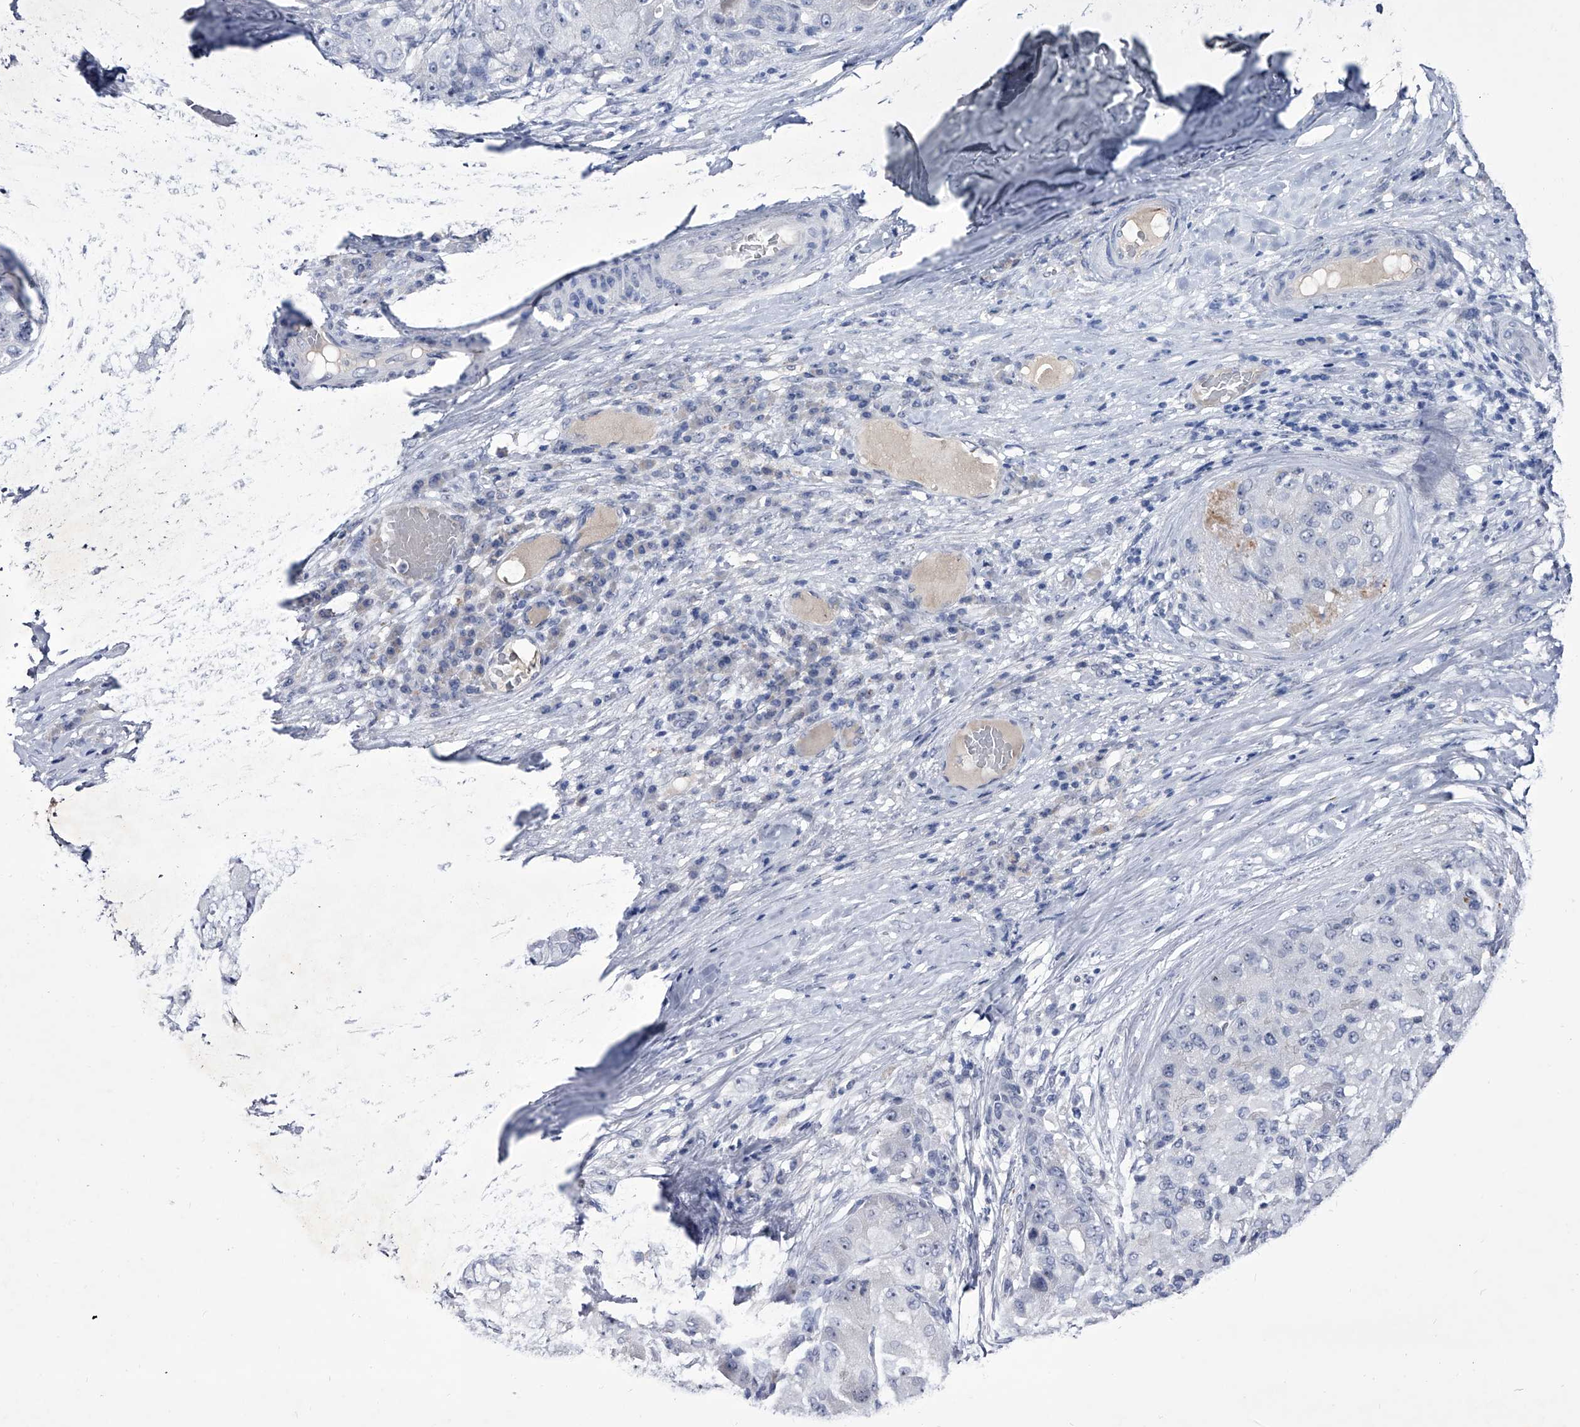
{"staining": {"intensity": "negative", "quantity": "none", "location": "none"}, "tissue": "liver cancer", "cell_type": "Tumor cells", "image_type": "cancer", "snomed": [{"axis": "morphology", "description": "Carcinoma, Hepatocellular, NOS"}, {"axis": "topography", "description": "Liver"}], "caption": "Tumor cells are negative for brown protein staining in liver cancer (hepatocellular carcinoma).", "gene": "CRISP2", "patient": {"sex": "male", "age": 80}}